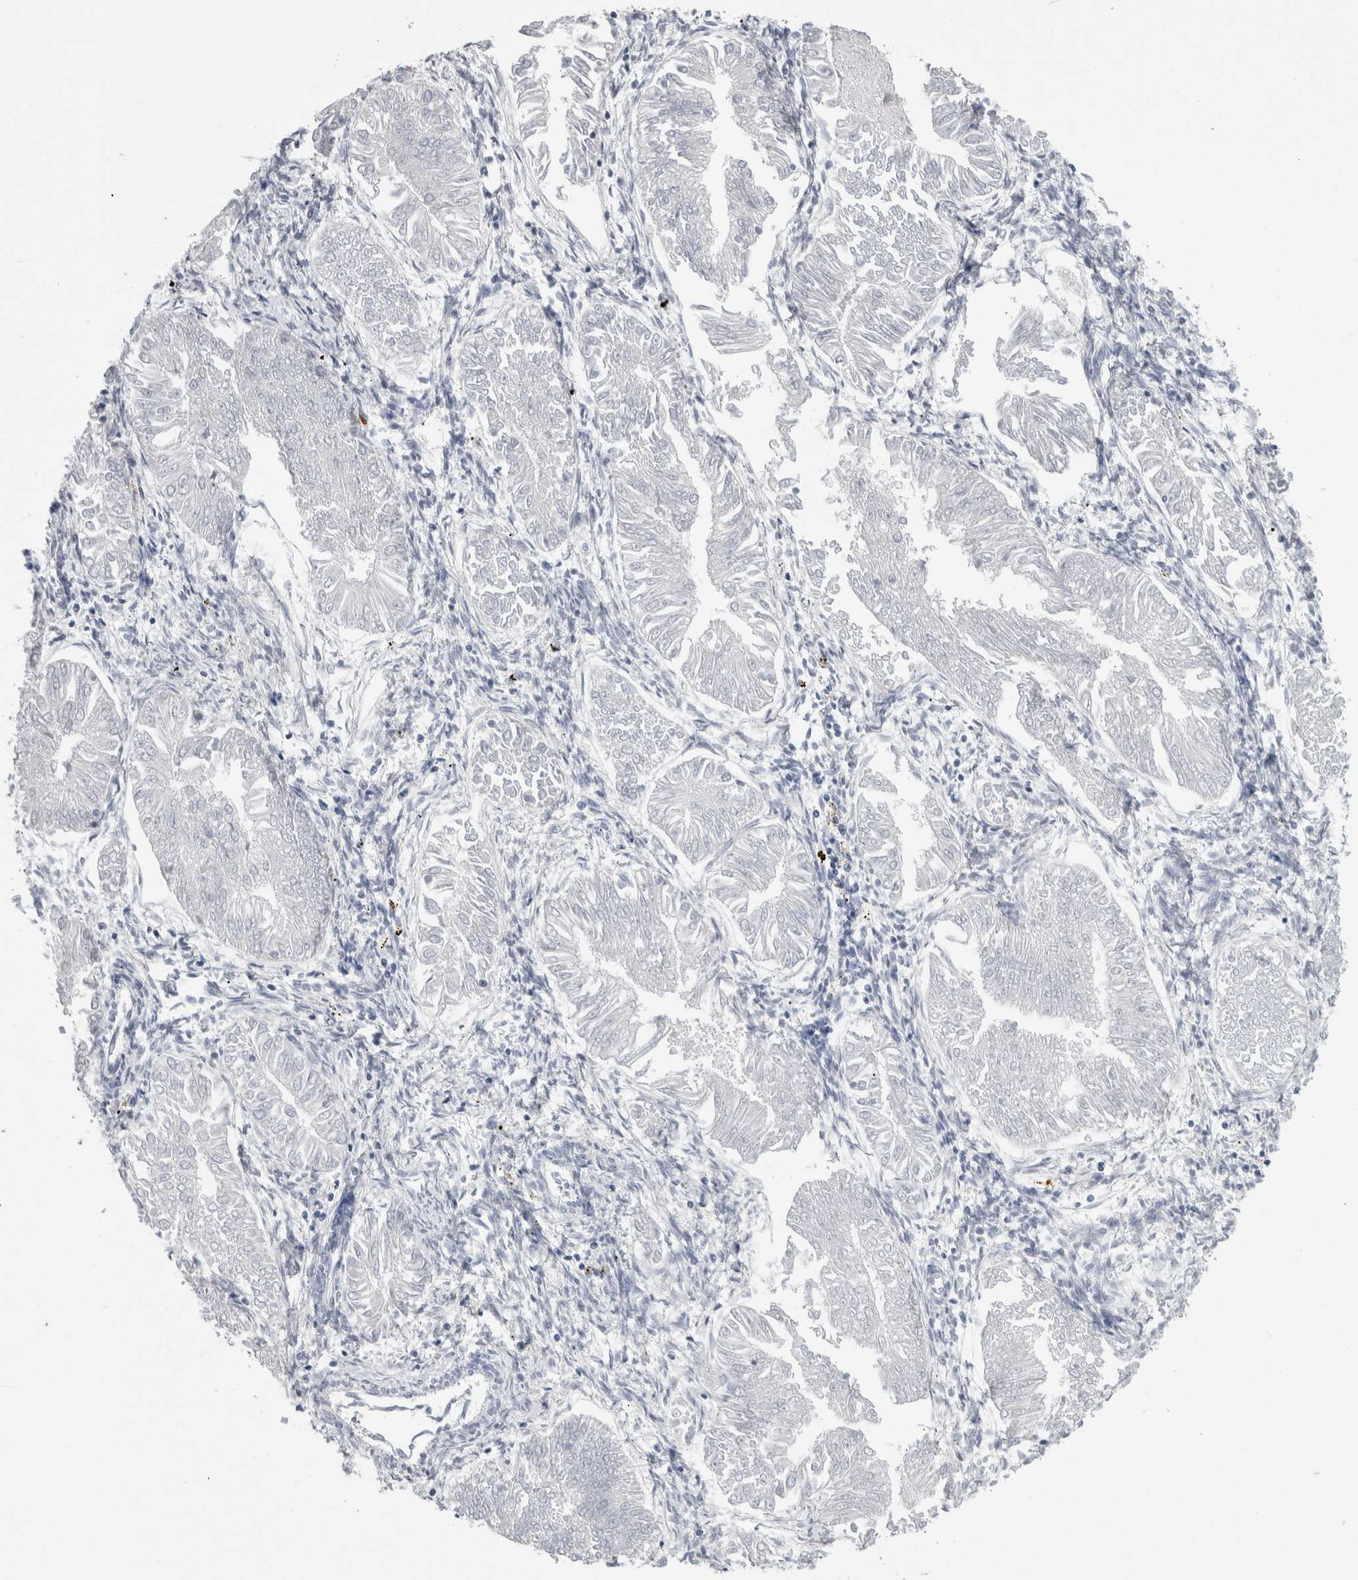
{"staining": {"intensity": "negative", "quantity": "none", "location": "none"}, "tissue": "endometrial cancer", "cell_type": "Tumor cells", "image_type": "cancer", "snomed": [{"axis": "morphology", "description": "Adenocarcinoma, NOS"}, {"axis": "topography", "description": "Endometrium"}], "caption": "Tumor cells show no significant staining in endometrial cancer (adenocarcinoma).", "gene": "S100A12", "patient": {"sex": "female", "age": 53}}